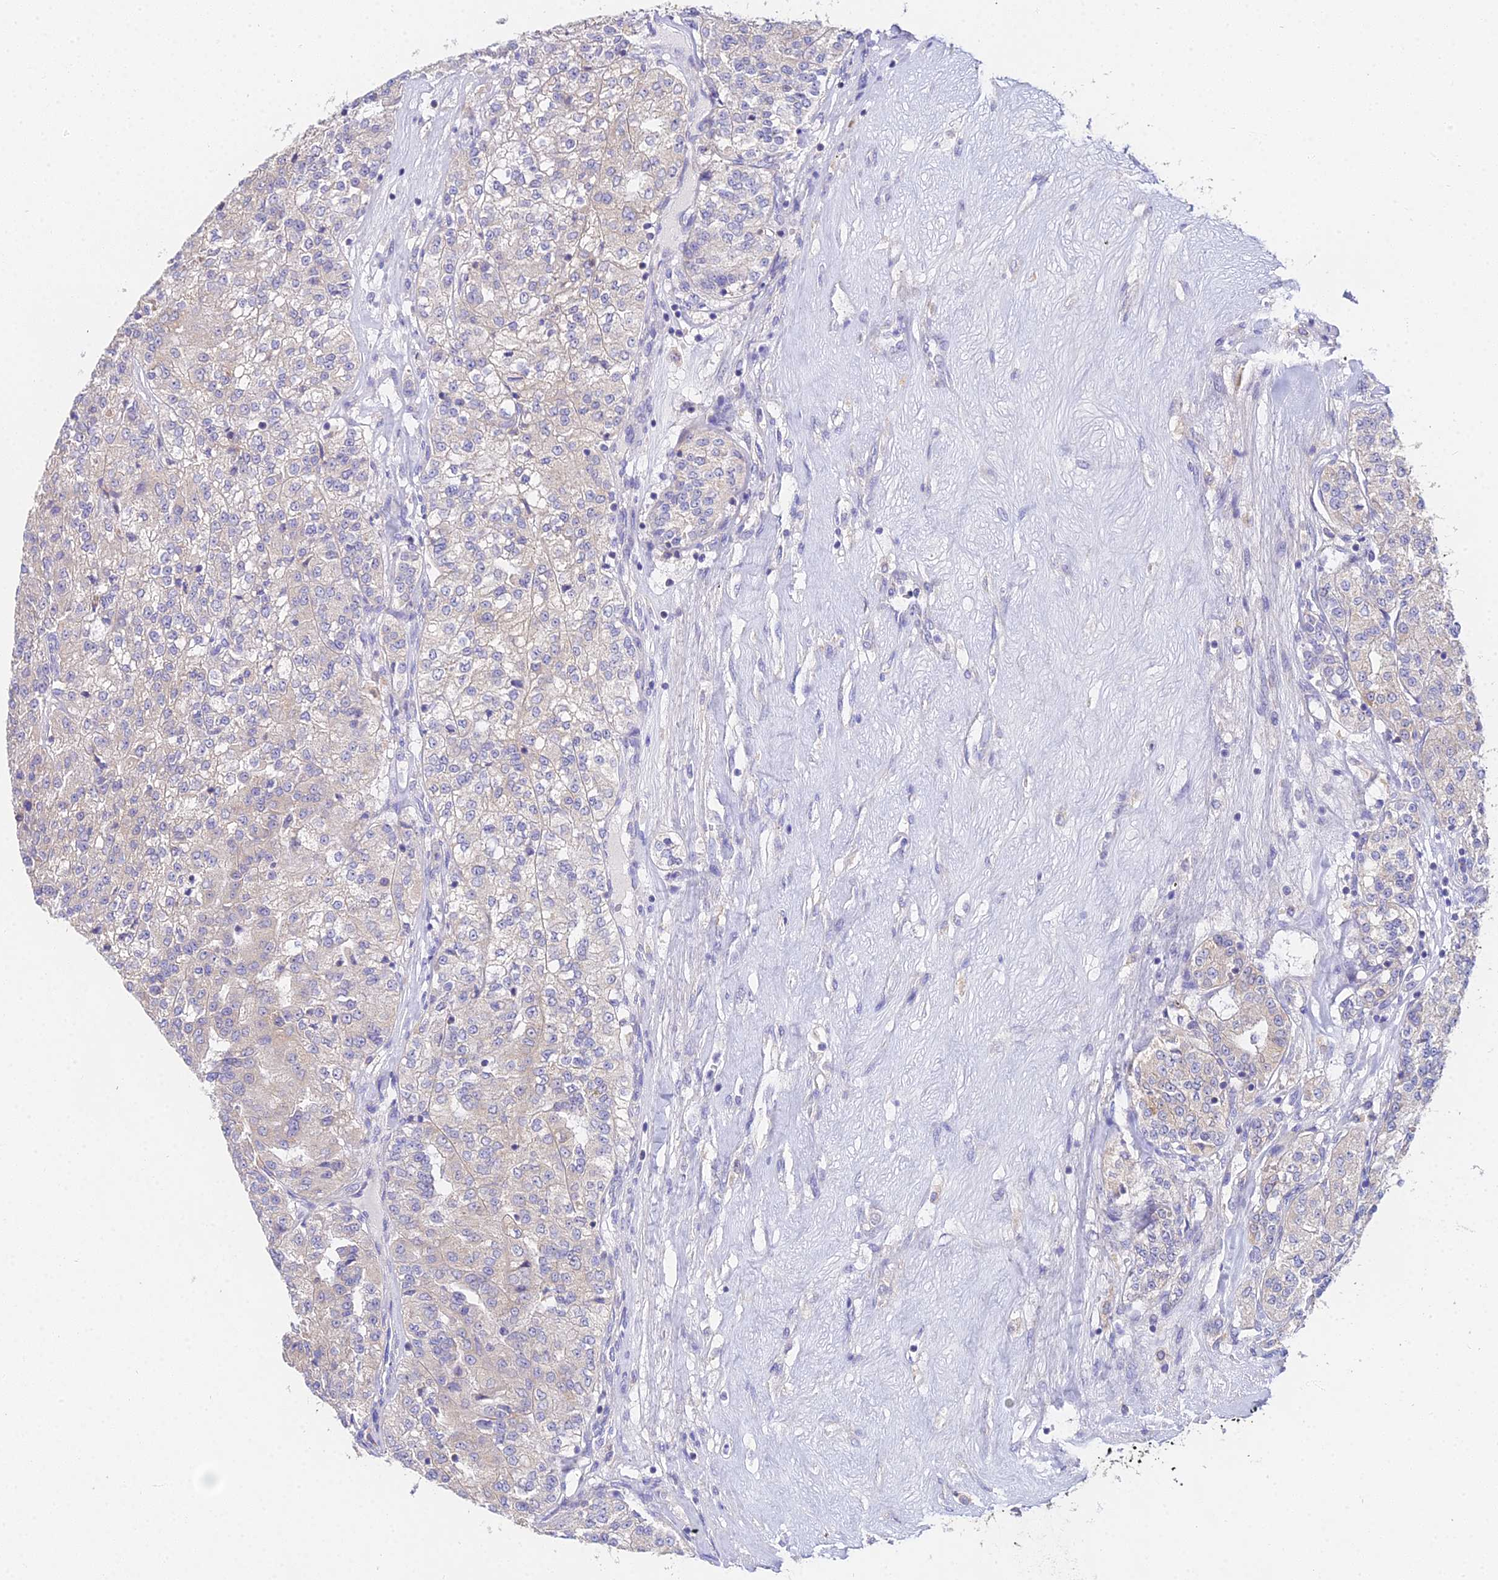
{"staining": {"intensity": "negative", "quantity": "none", "location": "none"}, "tissue": "renal cancer", "cell_type": "Tumor cells", "image_type": "cancer", "snomed": [{"axis": "morphology", "description": "Adenocarcinoma, NOS"}, {"axis": "topography", "description": "Kidney"}], "caption": "An immunohistochemistry (IHC) micrograph of adenocarcinoma (renal) is shown. There is no staining in tumor cells of adenocarcinoma (renal).", "gene": "PPP2R2C", "patient": {"sex": "female", "age": 63}}